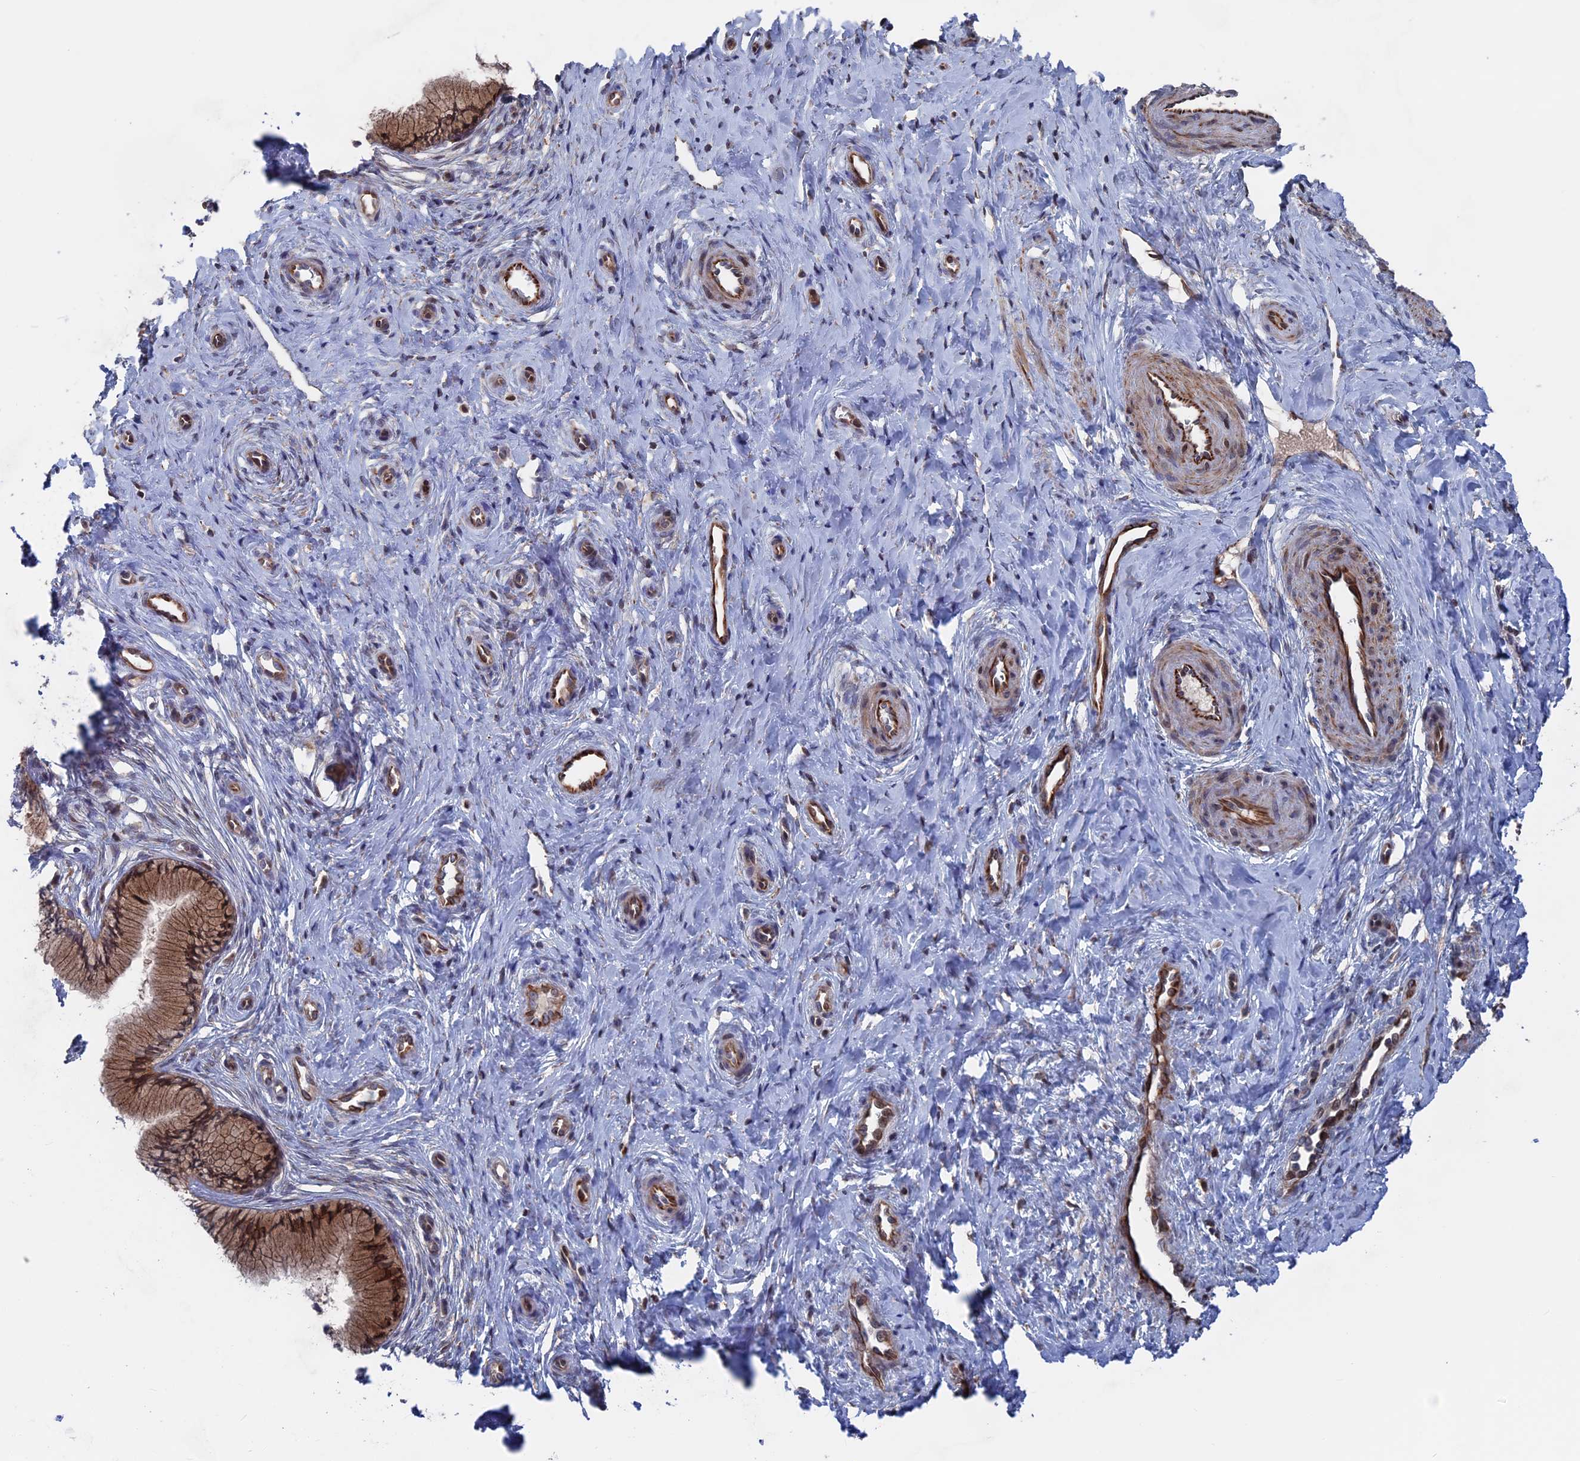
{"staining": {"intensity": "moderate", "quantity": ">75%", "location": "cytoplasmic/membranous,nuclear"}, "tissue": "cervix", "cell_type": "Glandular cells", "image_type": "normal", "snomed": [{"axis": "morphology", "description": "Normal tissue, NOS"}, {"axis": "topography", "description": "Cervix"}], "caption": "Glandular cells display medium levels of moderate cytoplasmic/membranous,nuclear expression in about >75% of cells in normal cervix. (Stains: DAB in brown, nuclei in blue, Microscopy: brightfield microscopy at high magnification).", "gene": "PLA2G15", "patient": {"sex": "female", "age": 36}}